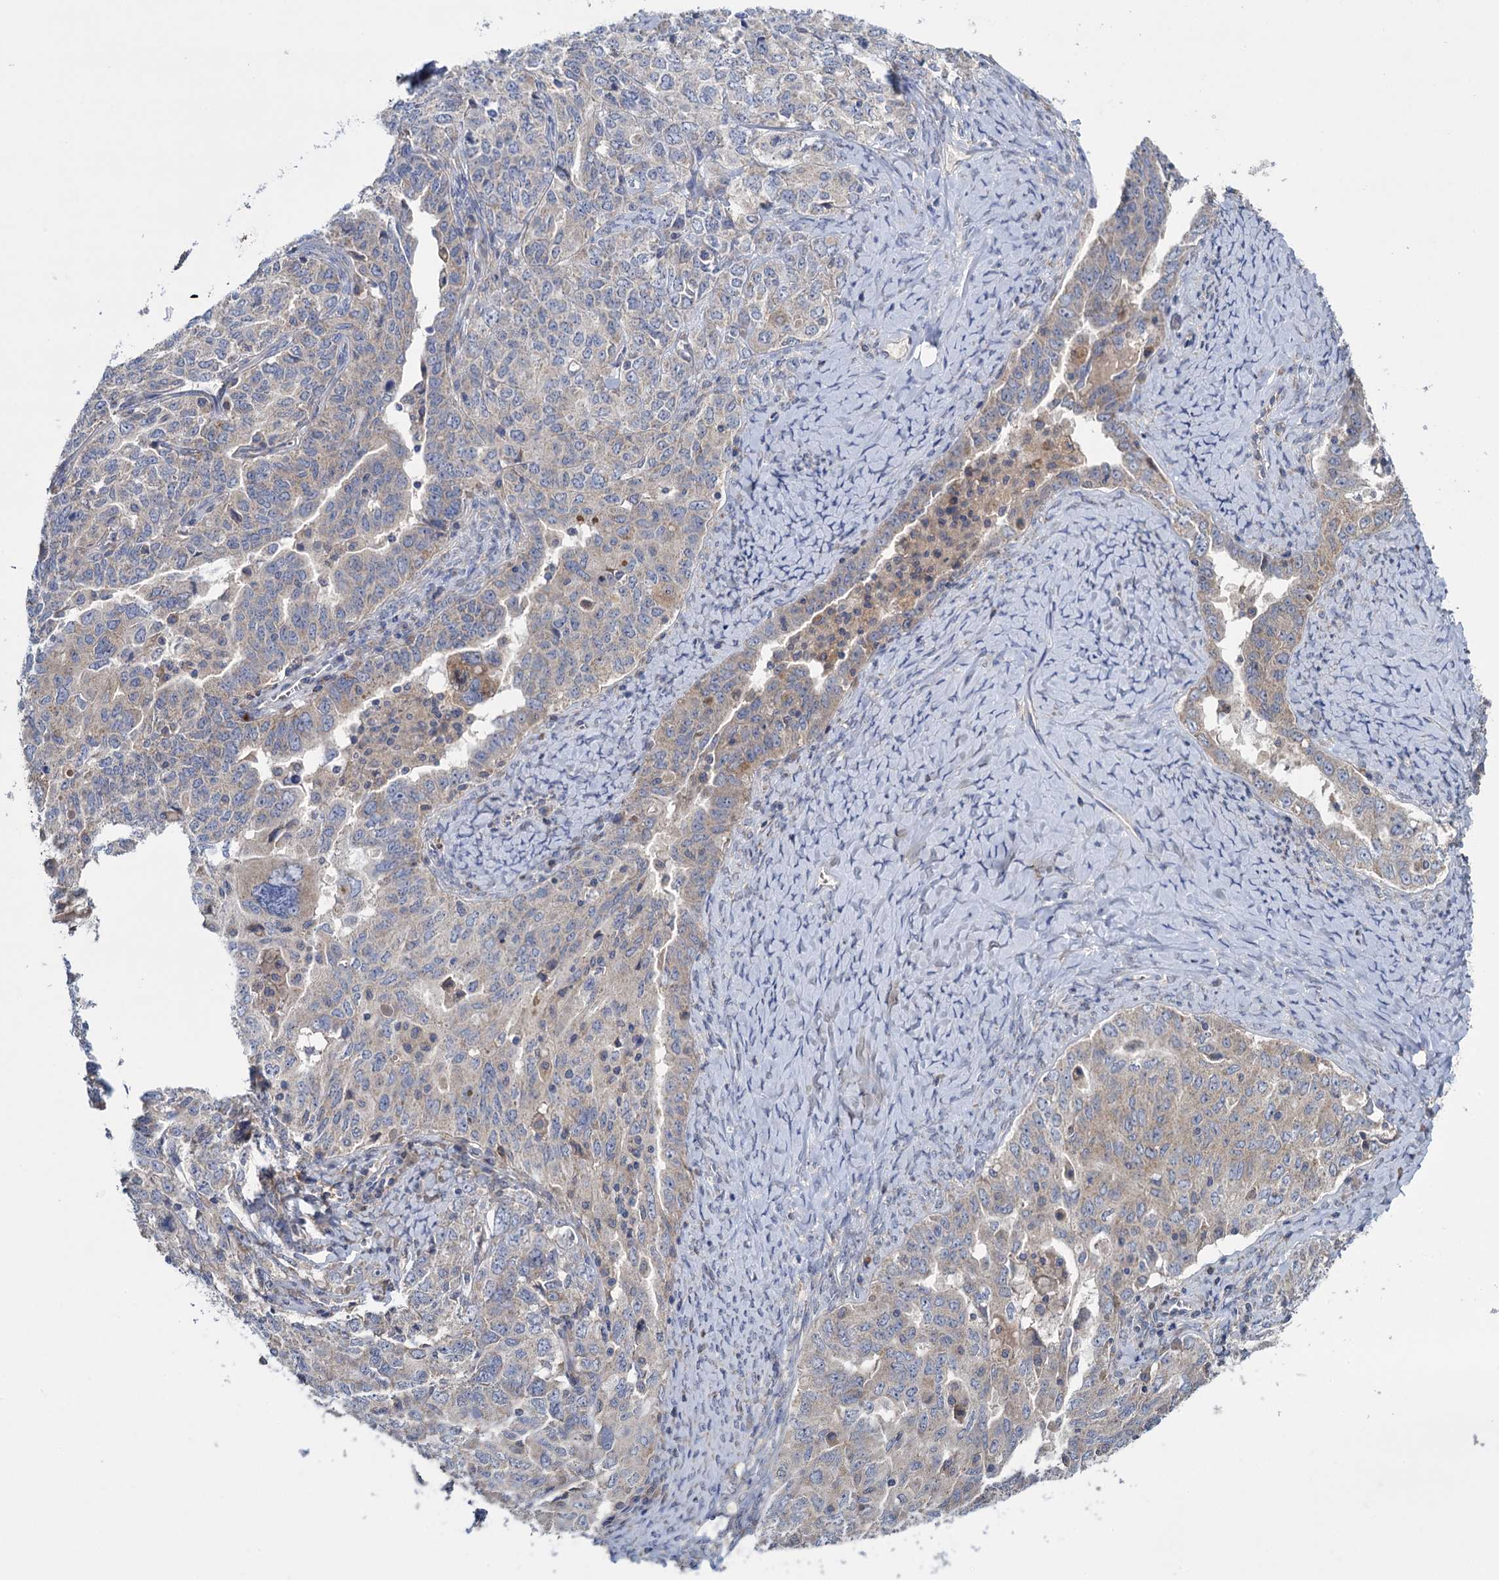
{"staining": {"intensity": "moderate", "quantity": "<25%", "location": "cytoplasmic/membranous"}, "tissue": "ovarian cancer", "cell_type": "Tumor cells", "image_type": "cancer", "snomed": [{"axis": "morphology", "description": "Carcinoma, endometroid"}, {"axis": "topography", "description": "Ovary"}], "caption": "IHC (DAB (3,3'-diaminobenzidine)) staining of ovarian endometroid carcinoma shows moderate cytoplasmic/membranous protein expression in about <25% of tumor cells.", "gene": "GSTM2", "patient": {"sex": "female", "age": 62}}